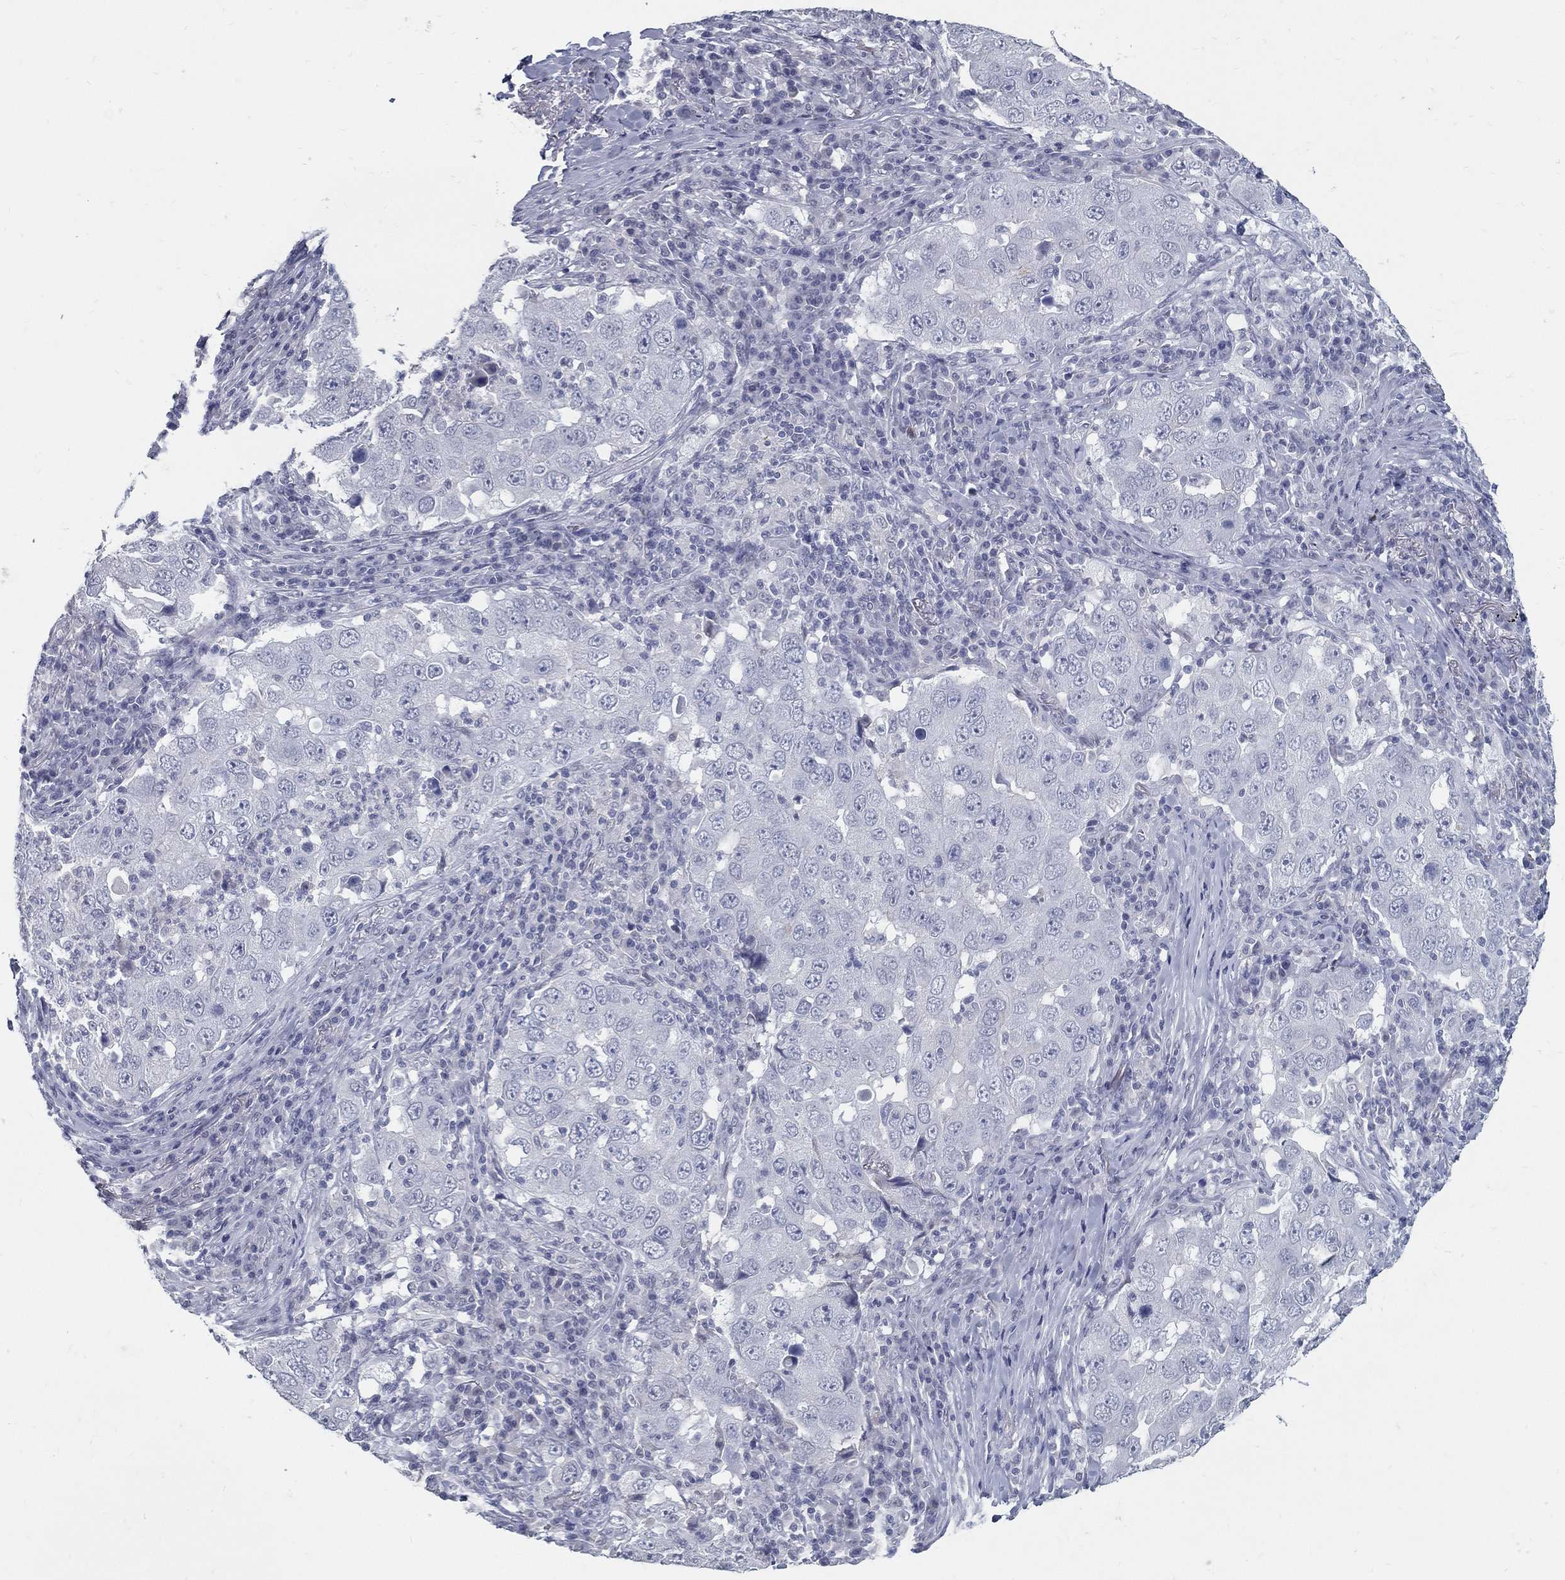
{"staining": {"intensity": "negative", "quantity": "none", "location": "none"}, "tissue": "lung cancer", "cell_type": "Tumor cells", "image_type": "cancer", "snomed": [{"axis": "morphology", "description": "Adenocarcinoma, NOS"}, {"axis": "topography", "description": "Lung"}], "caption": "The photomicrograph displays no staining of tumor cells in lung adenocarcinoma.", "gene": "ACE2", "patient": {"sex": "male", "age": 73}}